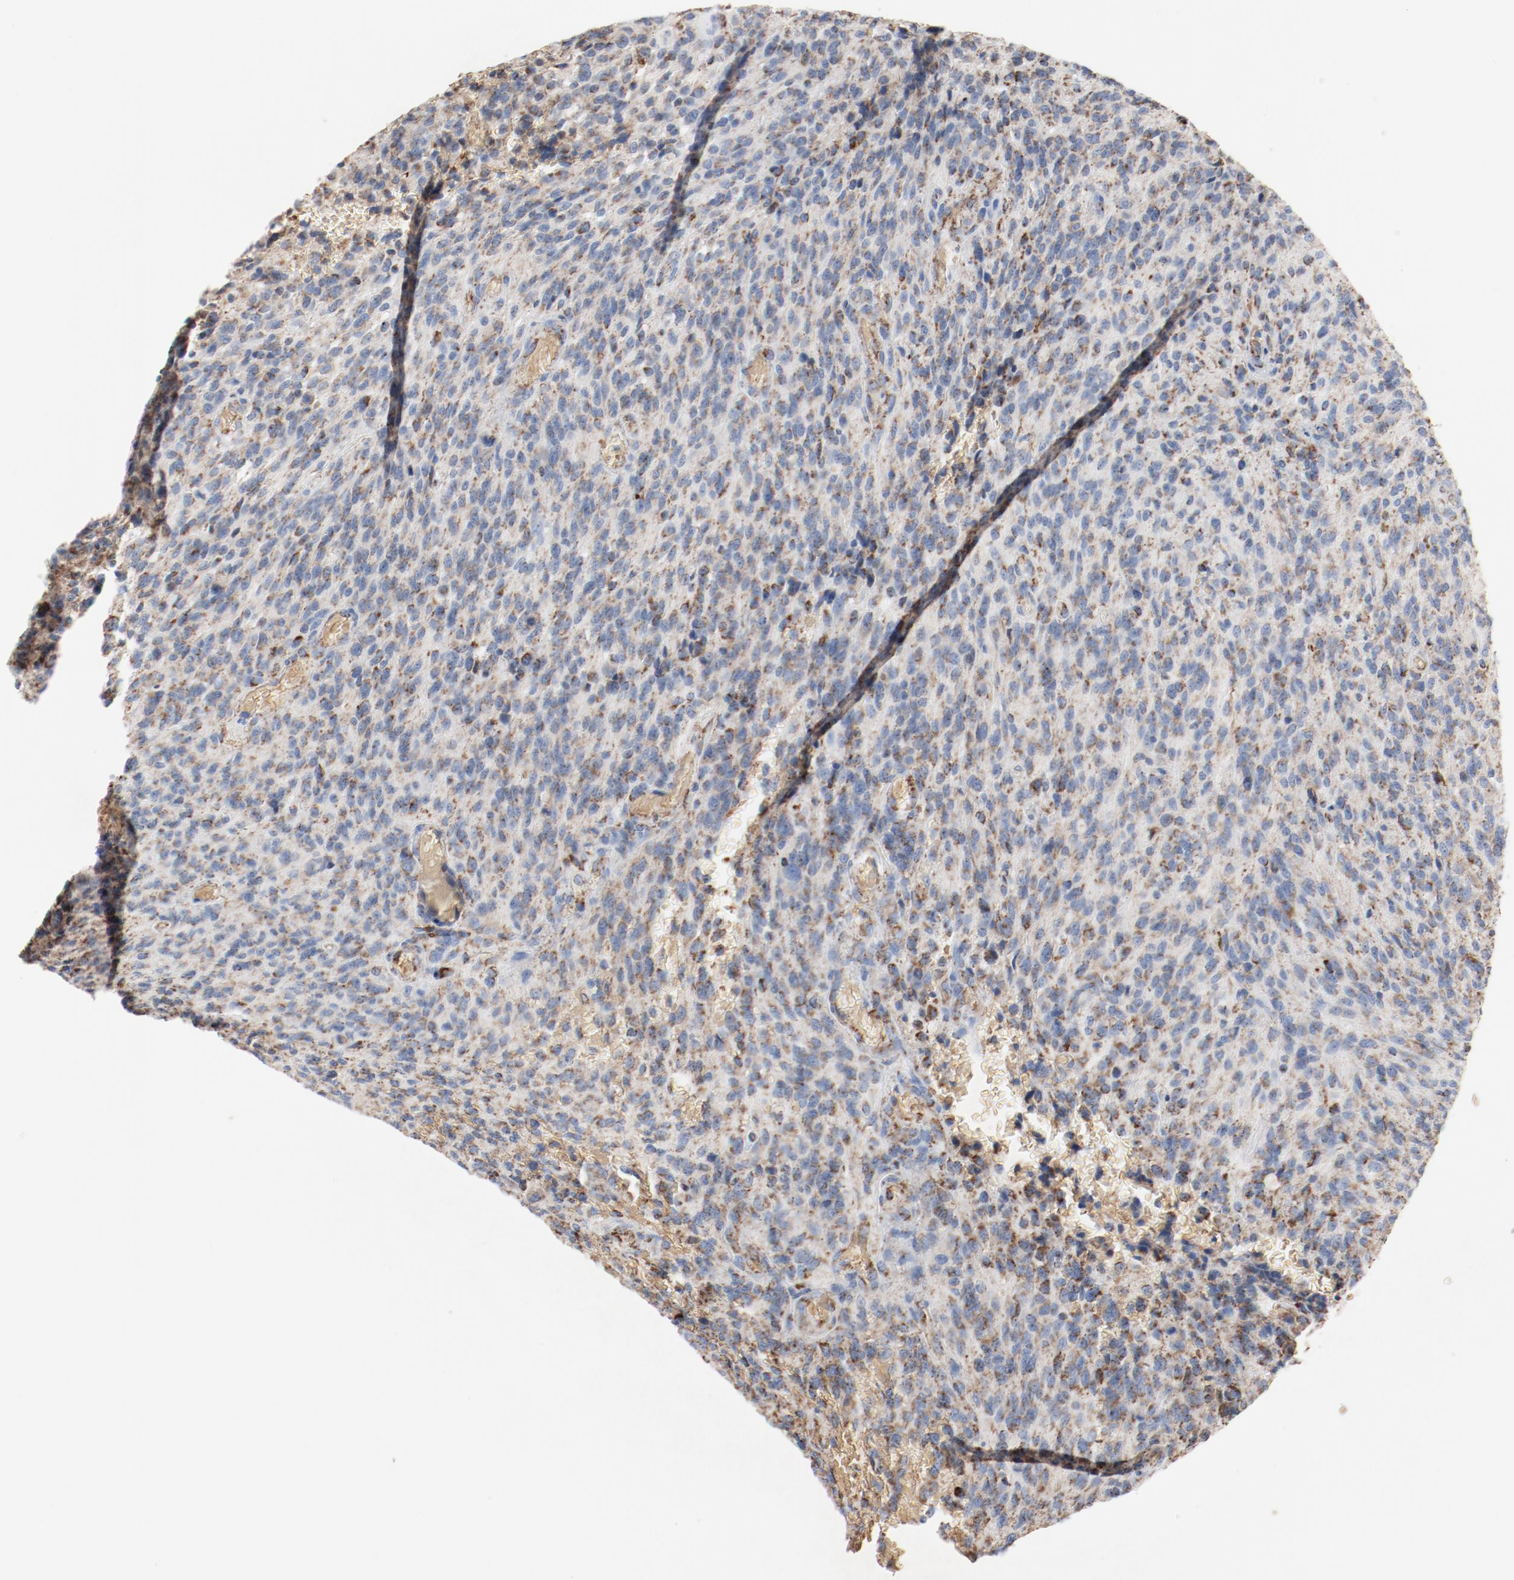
{"staining": {"intensity": "weak", "quantity": ">75%", "location": "cytoplasmic/membranous"}, "tissue": "glioma", "cell_type": "Tumor cells", "image_type": "cancer", "snomed": [{"axis": "morphology", "description": "Normal tissue, NOS"}, {"axis": "morphology", "description": "Glioma, malignant, High grade"}, {"axis": "topography", "description": "Cerebral cortex"}], "caption": "Tumor cells reveal low levels of weak cytoplasmic/membranous expression in about >75% of cells in glioma. The protein is stained brown, and the nuclei are stained in blue (DAB (3,3'-diaminobenzidine) IHC with brightfield microscopy, high magnification).", "gene": "NDUFB8", "patient": {"sex": "male", "age": 56}}